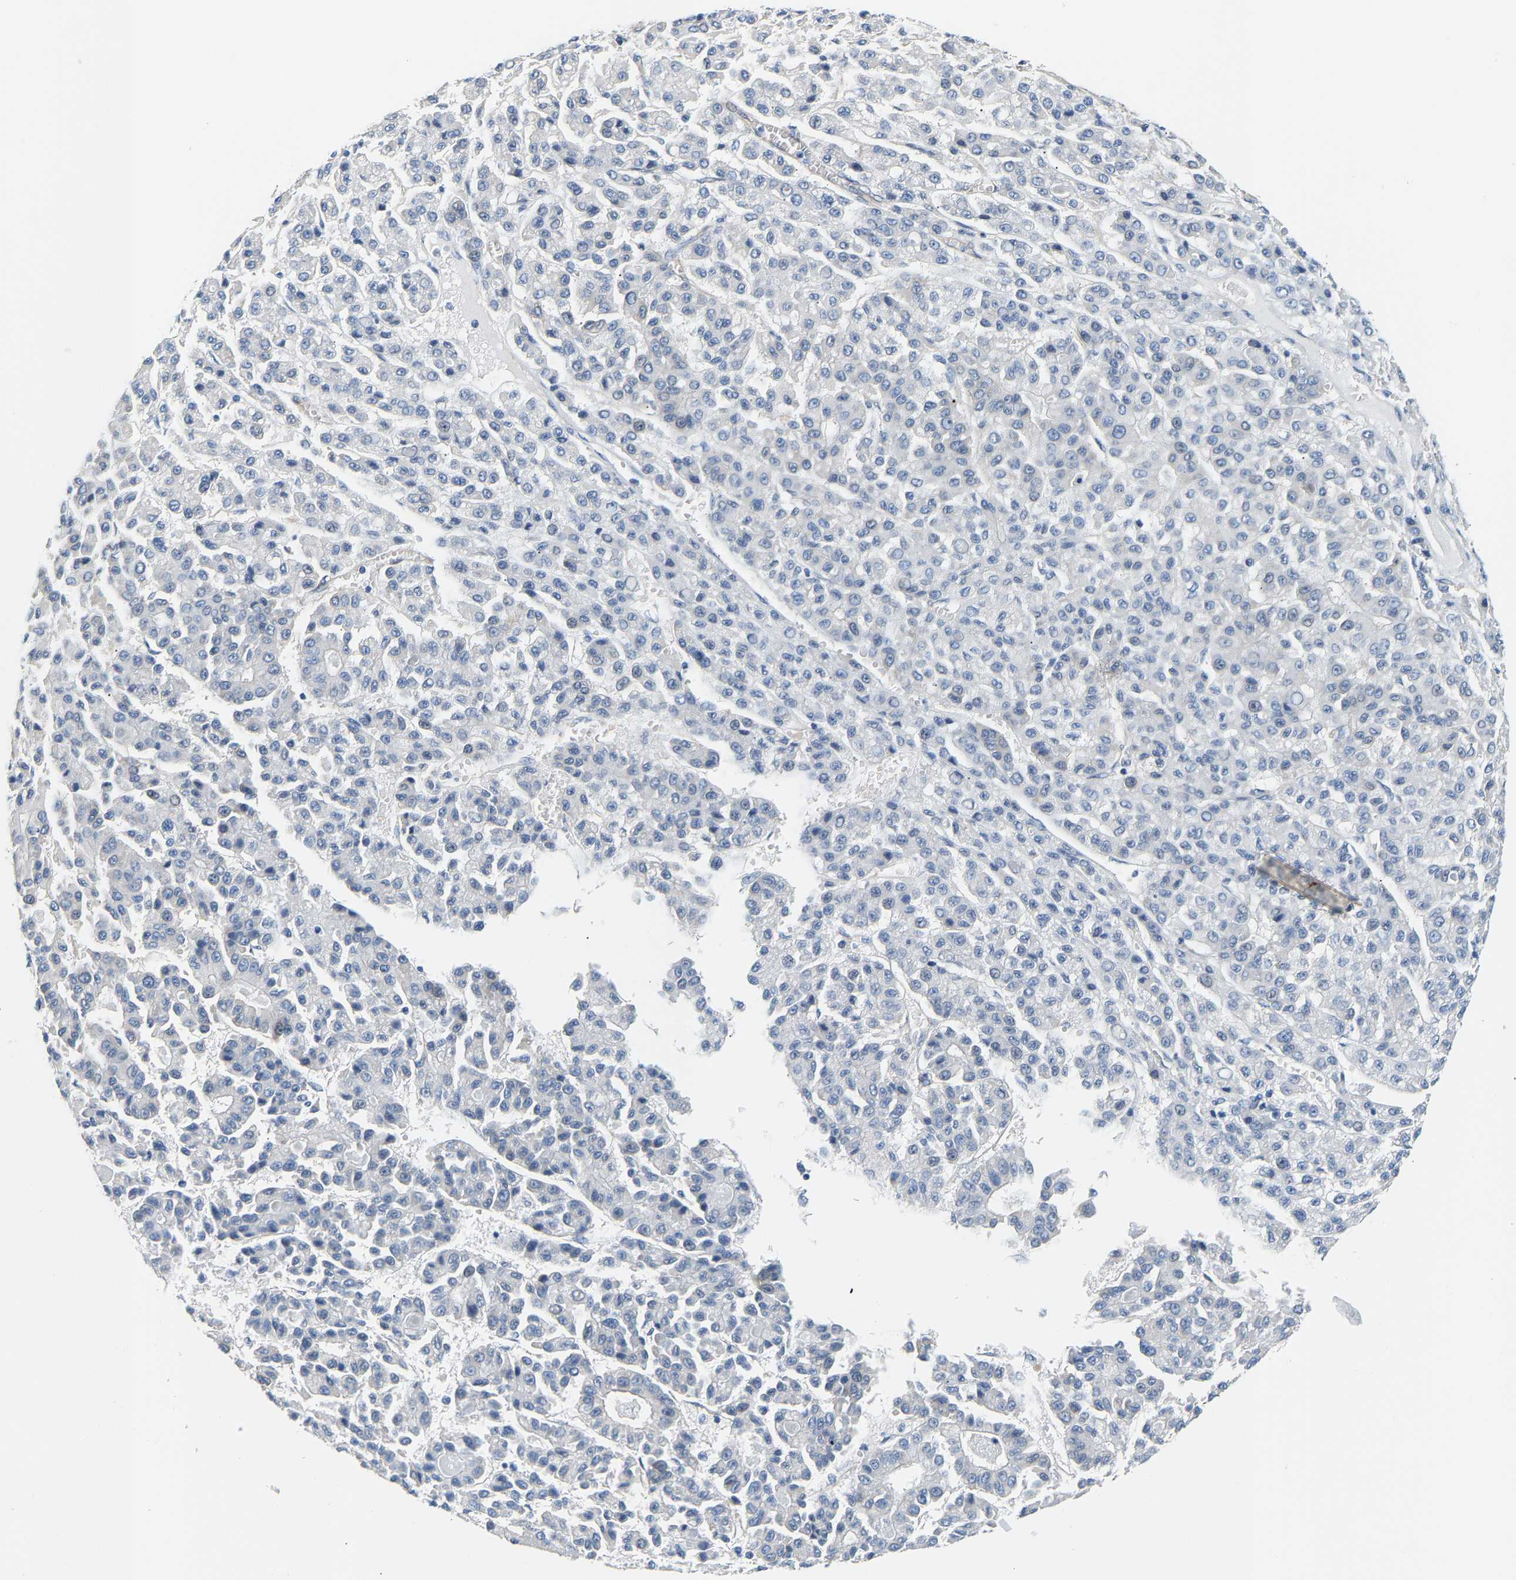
{"staining": {"intensity": "negative", "quantity": "none", "location": "none"}, "tissue": "liver cancer", "cell_type": "Tumor cells", "image_type": "cancer", "snomed": [{"axis": "morphology", "description": "Carcinoma, Hepatocellular, NOS"}, {"axis": "topography", "description": "Liver"}], "caption": "Liver cancer (hepatocellular carcinoma) stained for a protein using immunohistochemistry displays no staining tumor cells.", "gene": "PAWR", "patient": {"sex": "male", "age": 70}}